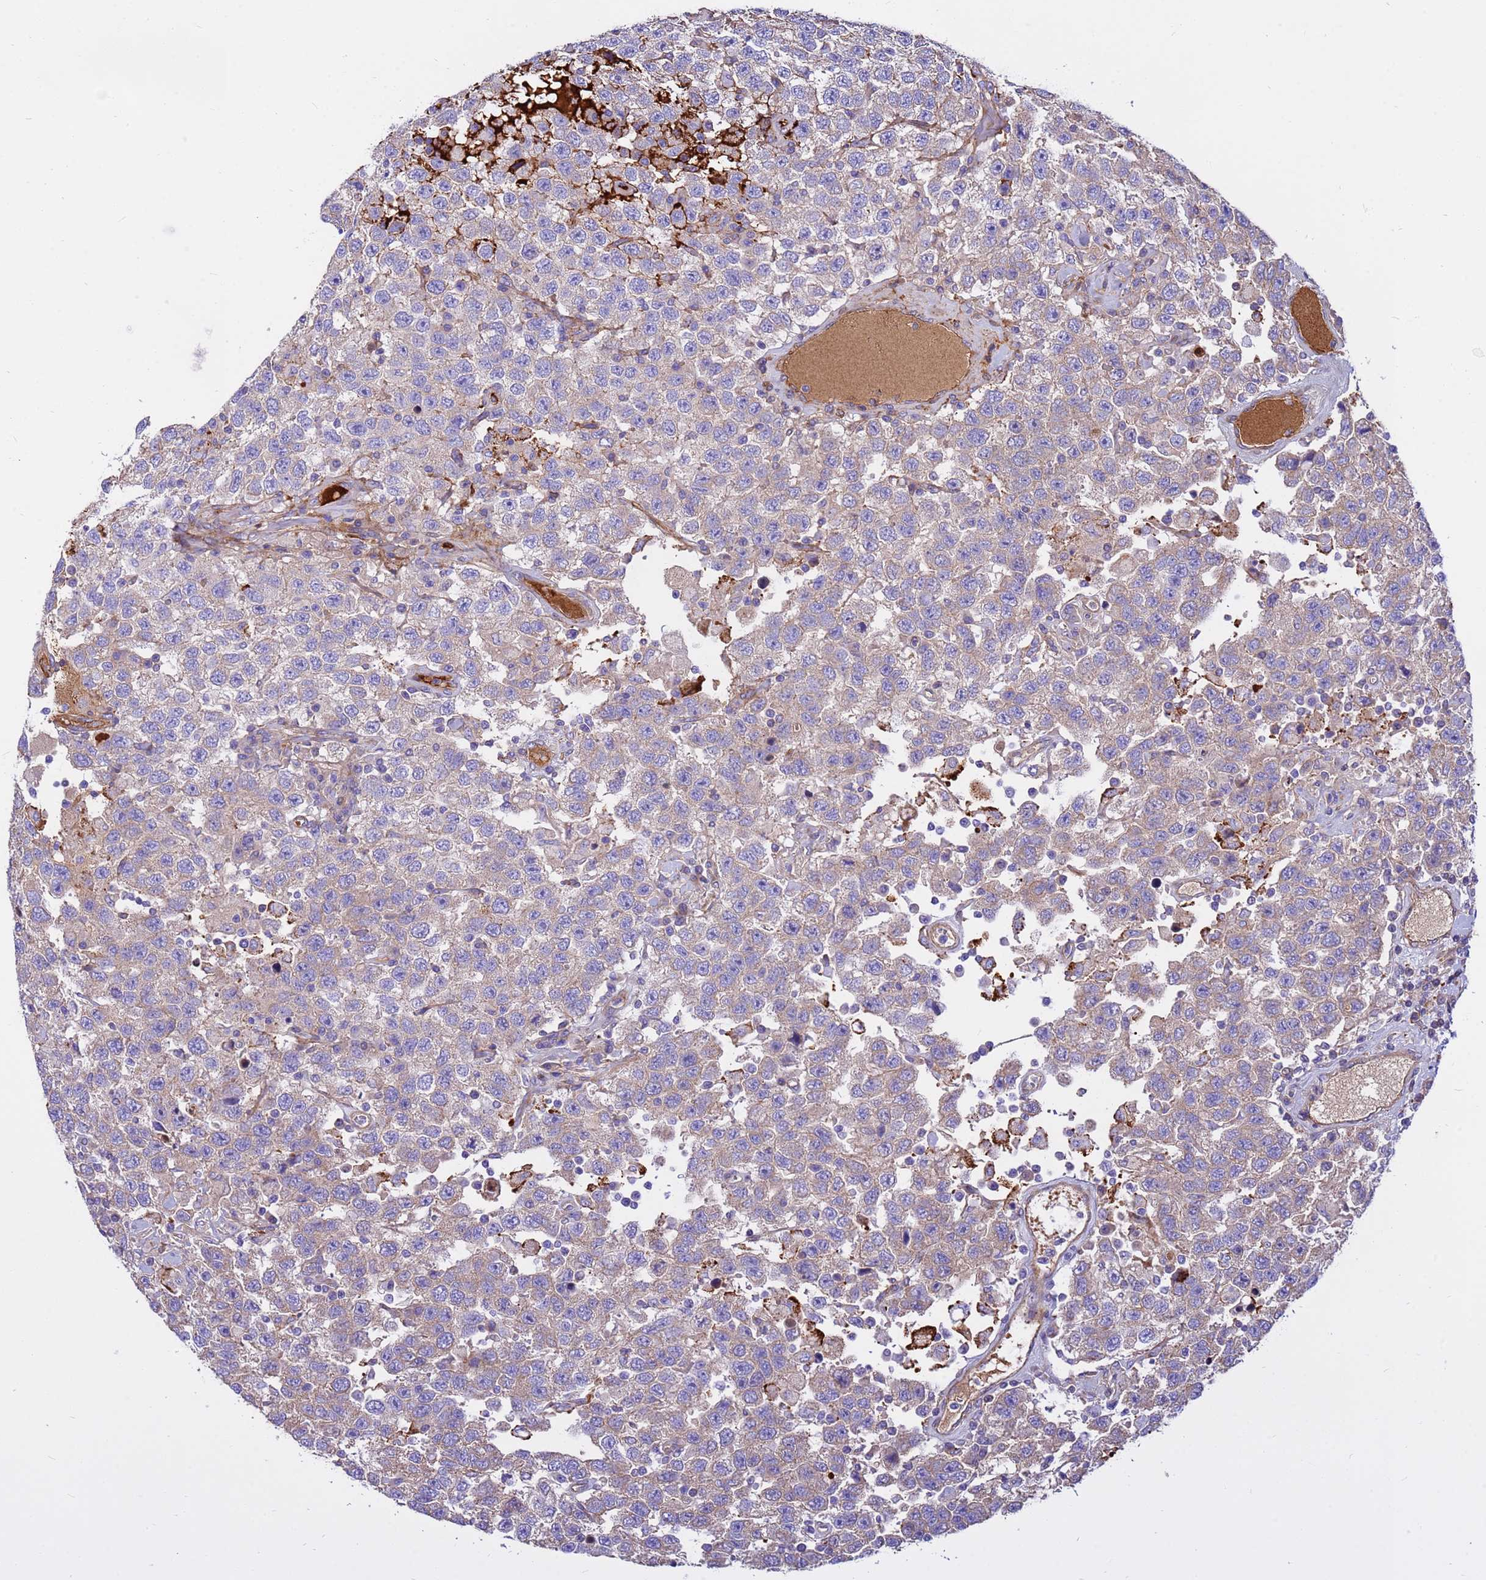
{"staining": {"intensity": "weak", "quantity": "25%-75%", "location": "cytoplasmic/membranous"}, "tissue": "testis cancer", "cell_type": "Tumor cells", "image_type": "cancer", "snomed": [{"axis": "morphology", "description": "Seminoma, NOS"}, {"axis": "topography", "description": "Testis"}], "caption": "An immunohistochemistry (IHC) micrograph of neoplastic tissue is shown. Protein staining in brown highlights weak cytoplasmic/membranous positivity in testis cancer (seminoma) within tumor cells. Using DAB (brown) and hematoxylin (blue) stains, captured at high magnification using brightfield microscopy.", "gene": "CRHBP", "patient": {"sex": "male", "age": 41}}